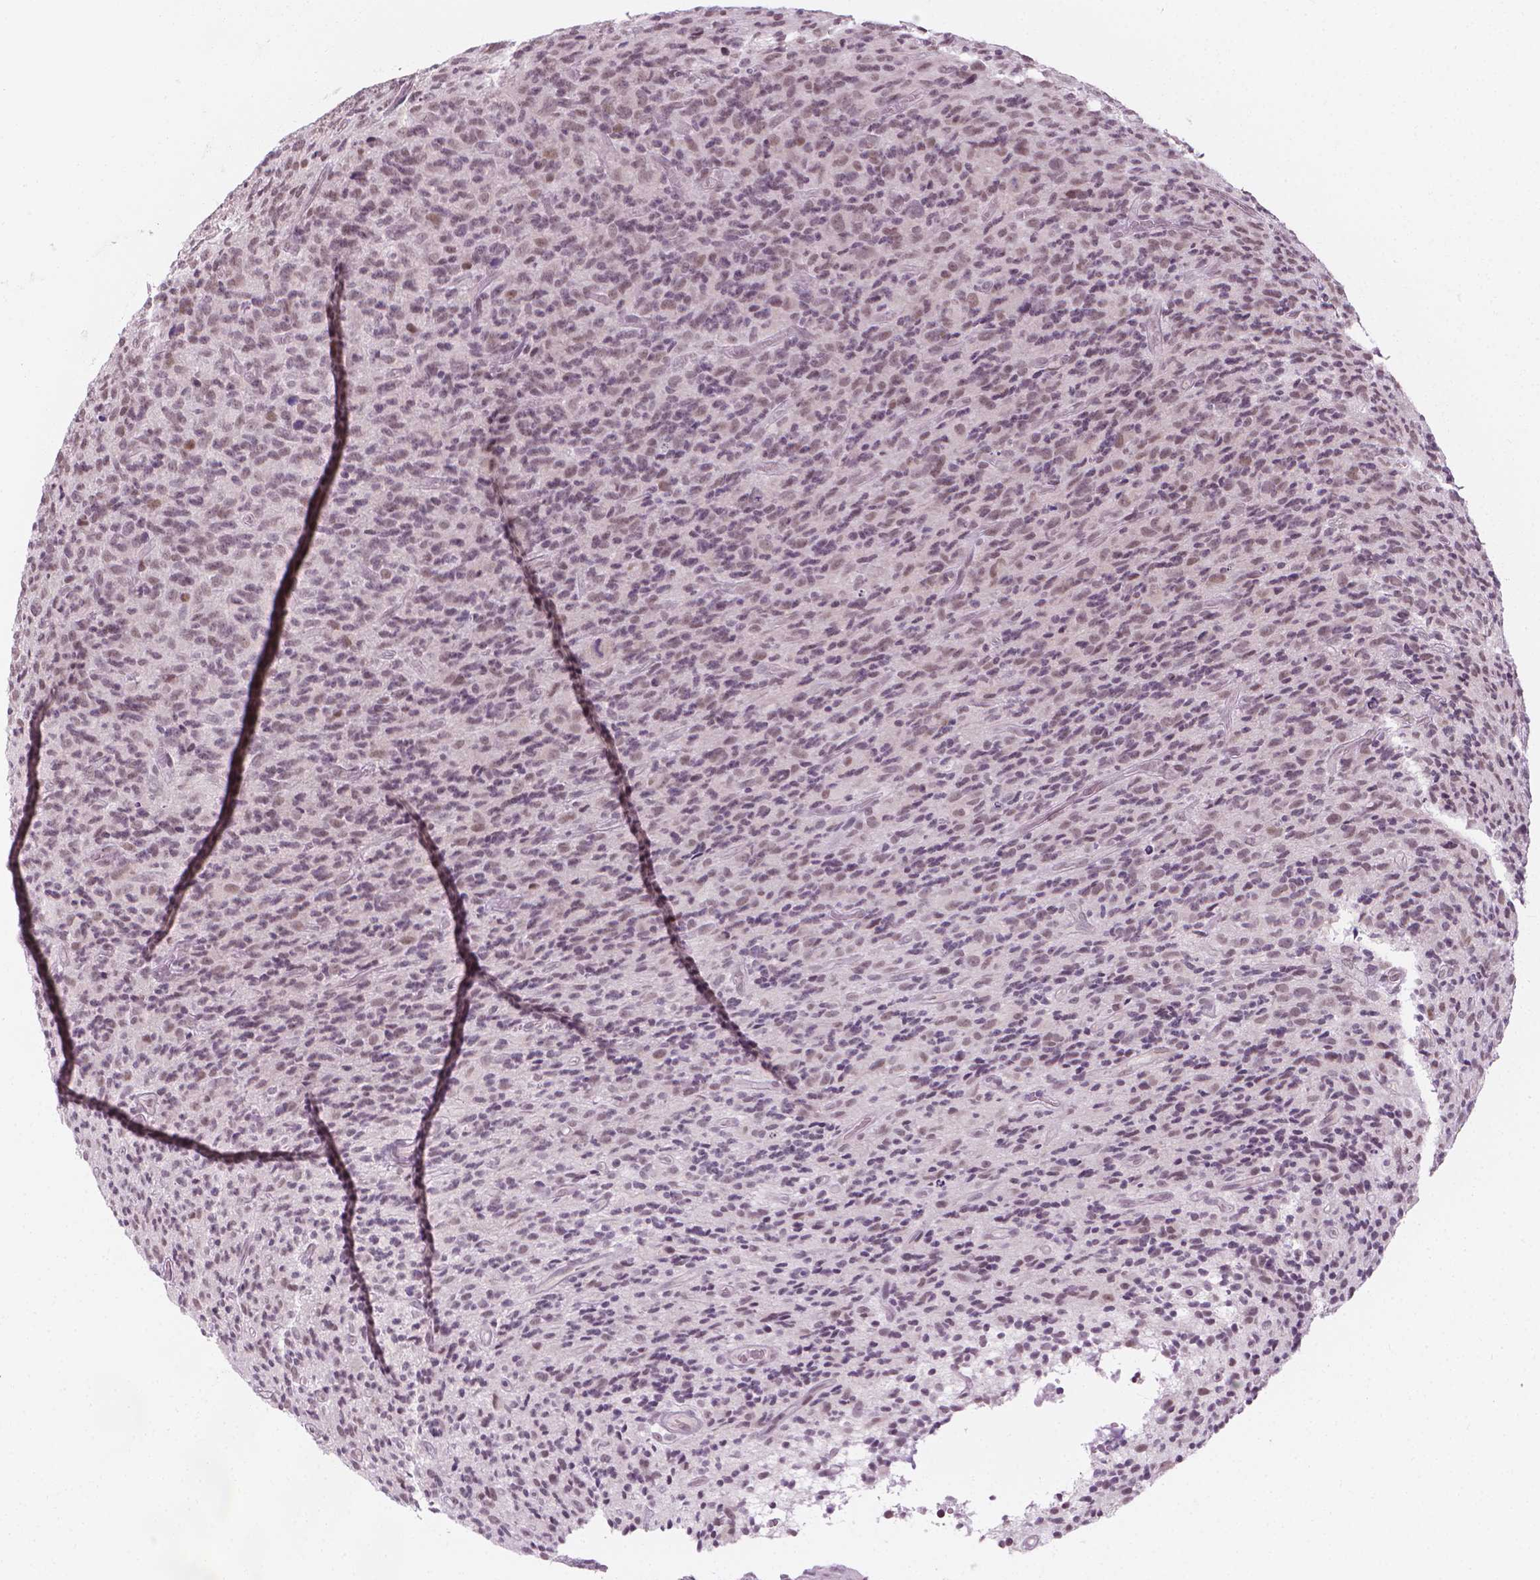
{"staining": {"intensity": "weak", "quantity": ">75%", "location": "nuclear"}, "tissue": "glioma", "cell_type": "Tumor cells", "image_type": "cancer", "snomed": [{"axis": "morphology", "description": "Glioma, malignant, High grade"}, {"axis": "topography", "description": "Brain"}], "caption": "Immunohistochemical staining of human malignant high-grade glioma shows low levels of weak nuclear expression in approximately >75% of tumor cells.", "gene": "CDKN1C", "patient": {"sex": "male", "age": 76}}